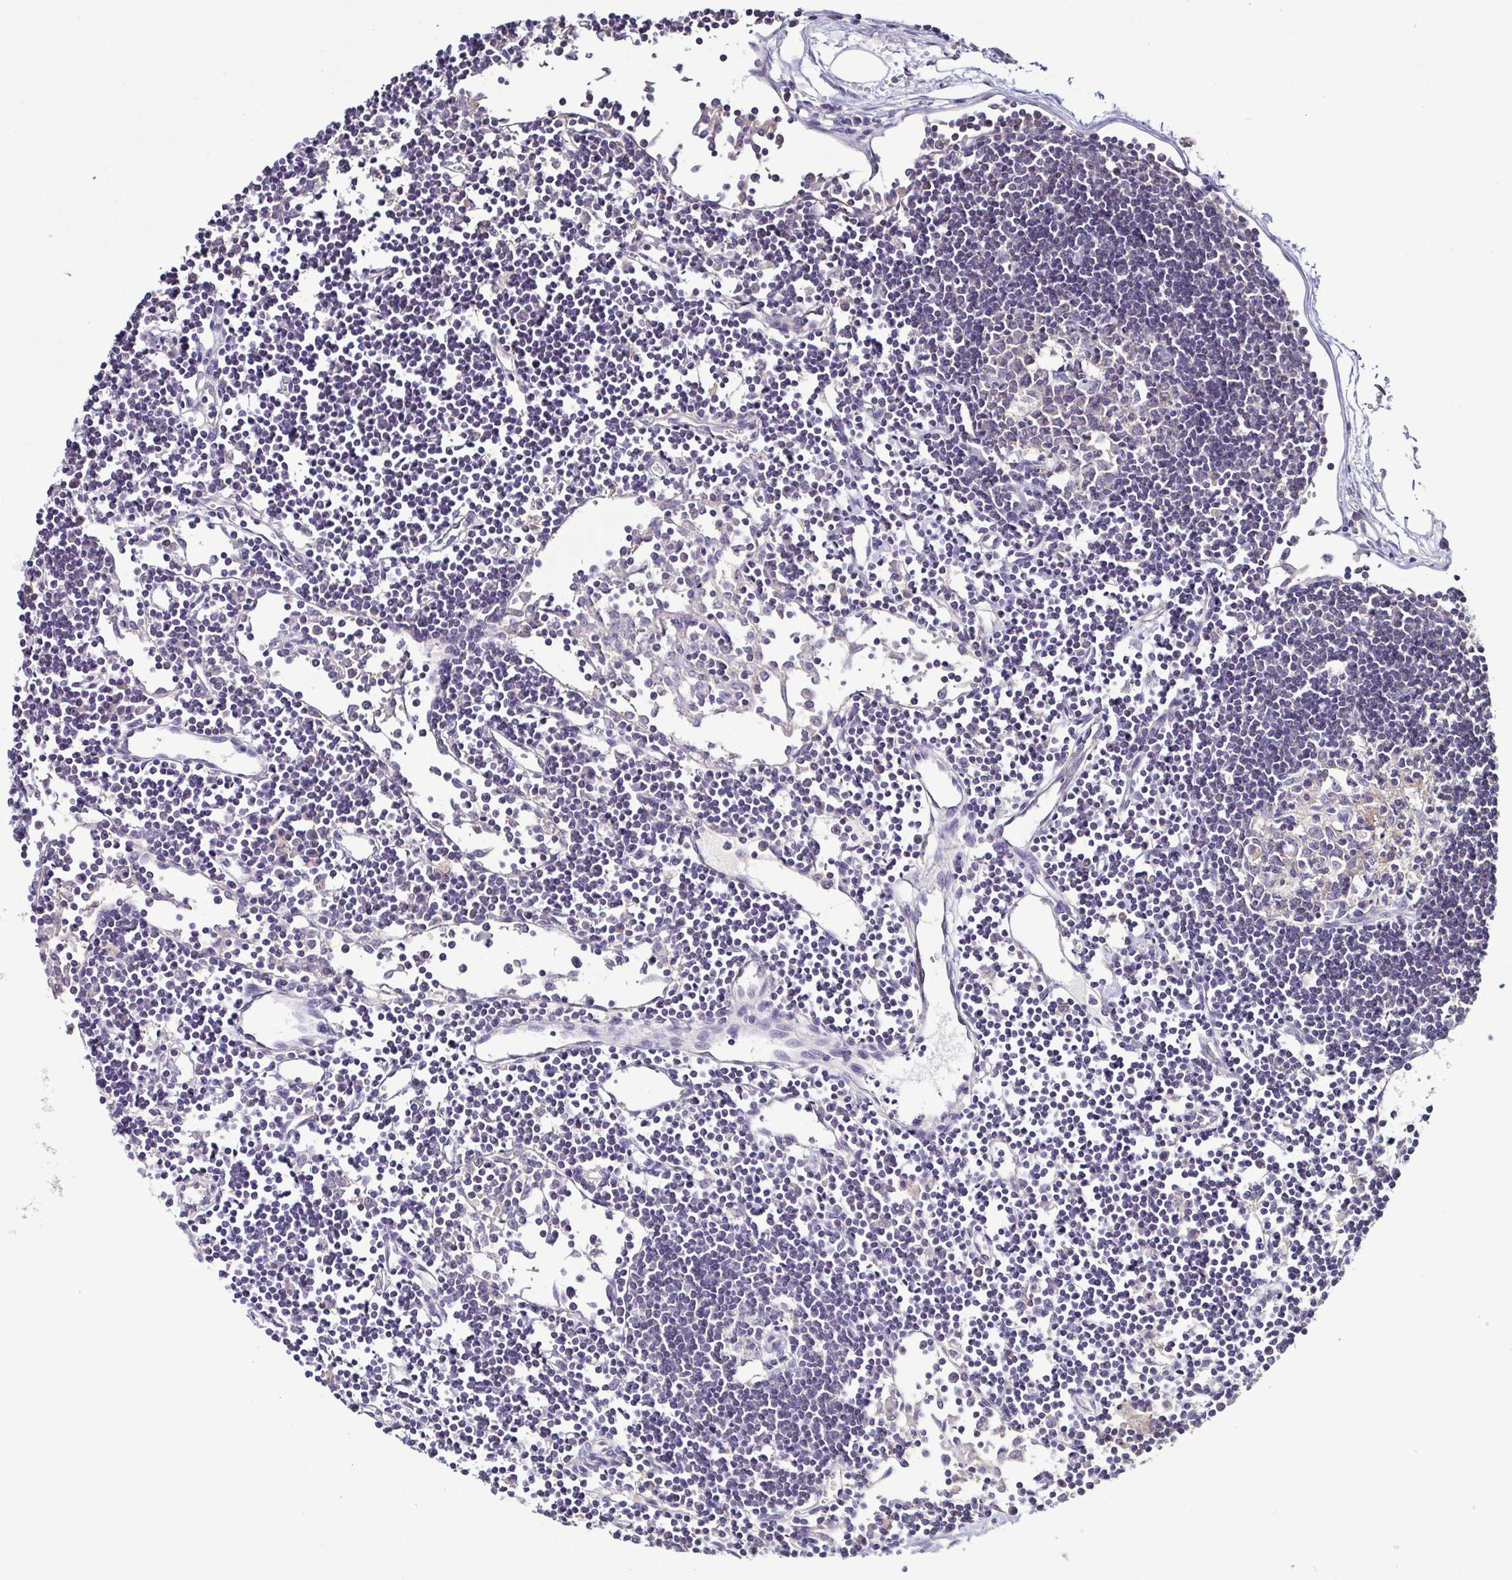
{"staining": {"intensity": "negative", "quantity": "none", "location": "none"}, "tissue": "lymph node", "cell_type": "Germinal center cells", "image_type": "normal", "snomed": [{"axis": "morphology", "description": "Normal tissue, NOS"}, {"axis": "topography", "description": "Lymph node"}], "caption": "DAB (3,3'-diaminobenzidine) immunohistochemical staining of benign human lymph node exhibits no significant positivity in germinal center cells.", "gene": "LMOD2", "patient": {"sex": "female", "age": 65}}